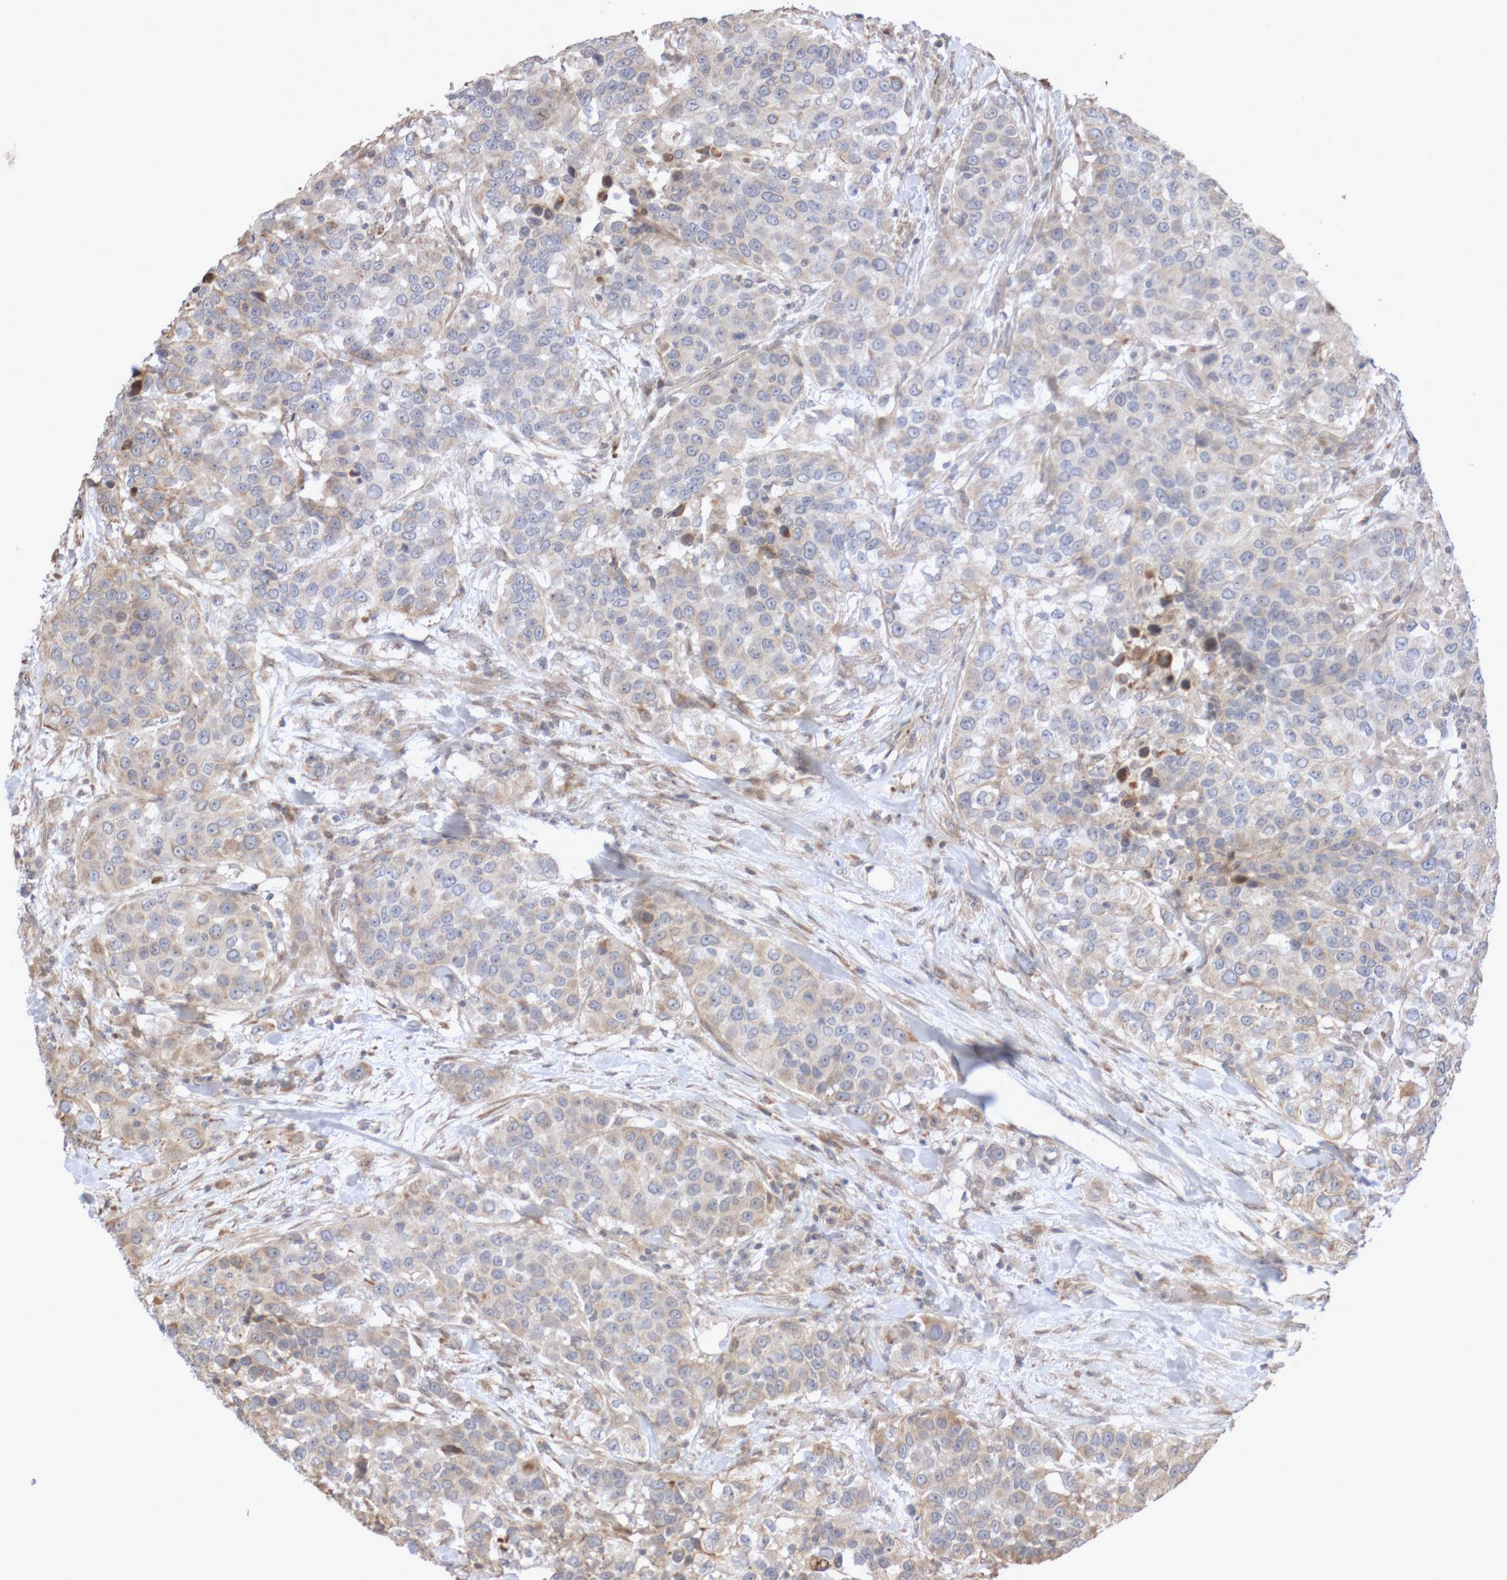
{"staining": {"intensity": "weak", "quantity": "<25%", "location": "cytoplasmic/membranous"}, "tissue": "urothelial cancer", "cell_type": "Tumor cells", "image_type": "cancer", "snomed": [{"axis": "morphology", "description": "Urothelial carcinoma, High grade"}, {"axis": "topography", "description": "Urinary bladder"}], "caption": "Tumor cells are negative for brown protein staining in urothelial cancer. Brightfield microscopy of IHC stained with DAB (3,3'-diaminobenzidine) (brown) and hematoxylin (blue), captured at high magnification.", "gene": "DPH7", "patient": {"sex": "female", "age": 80}}